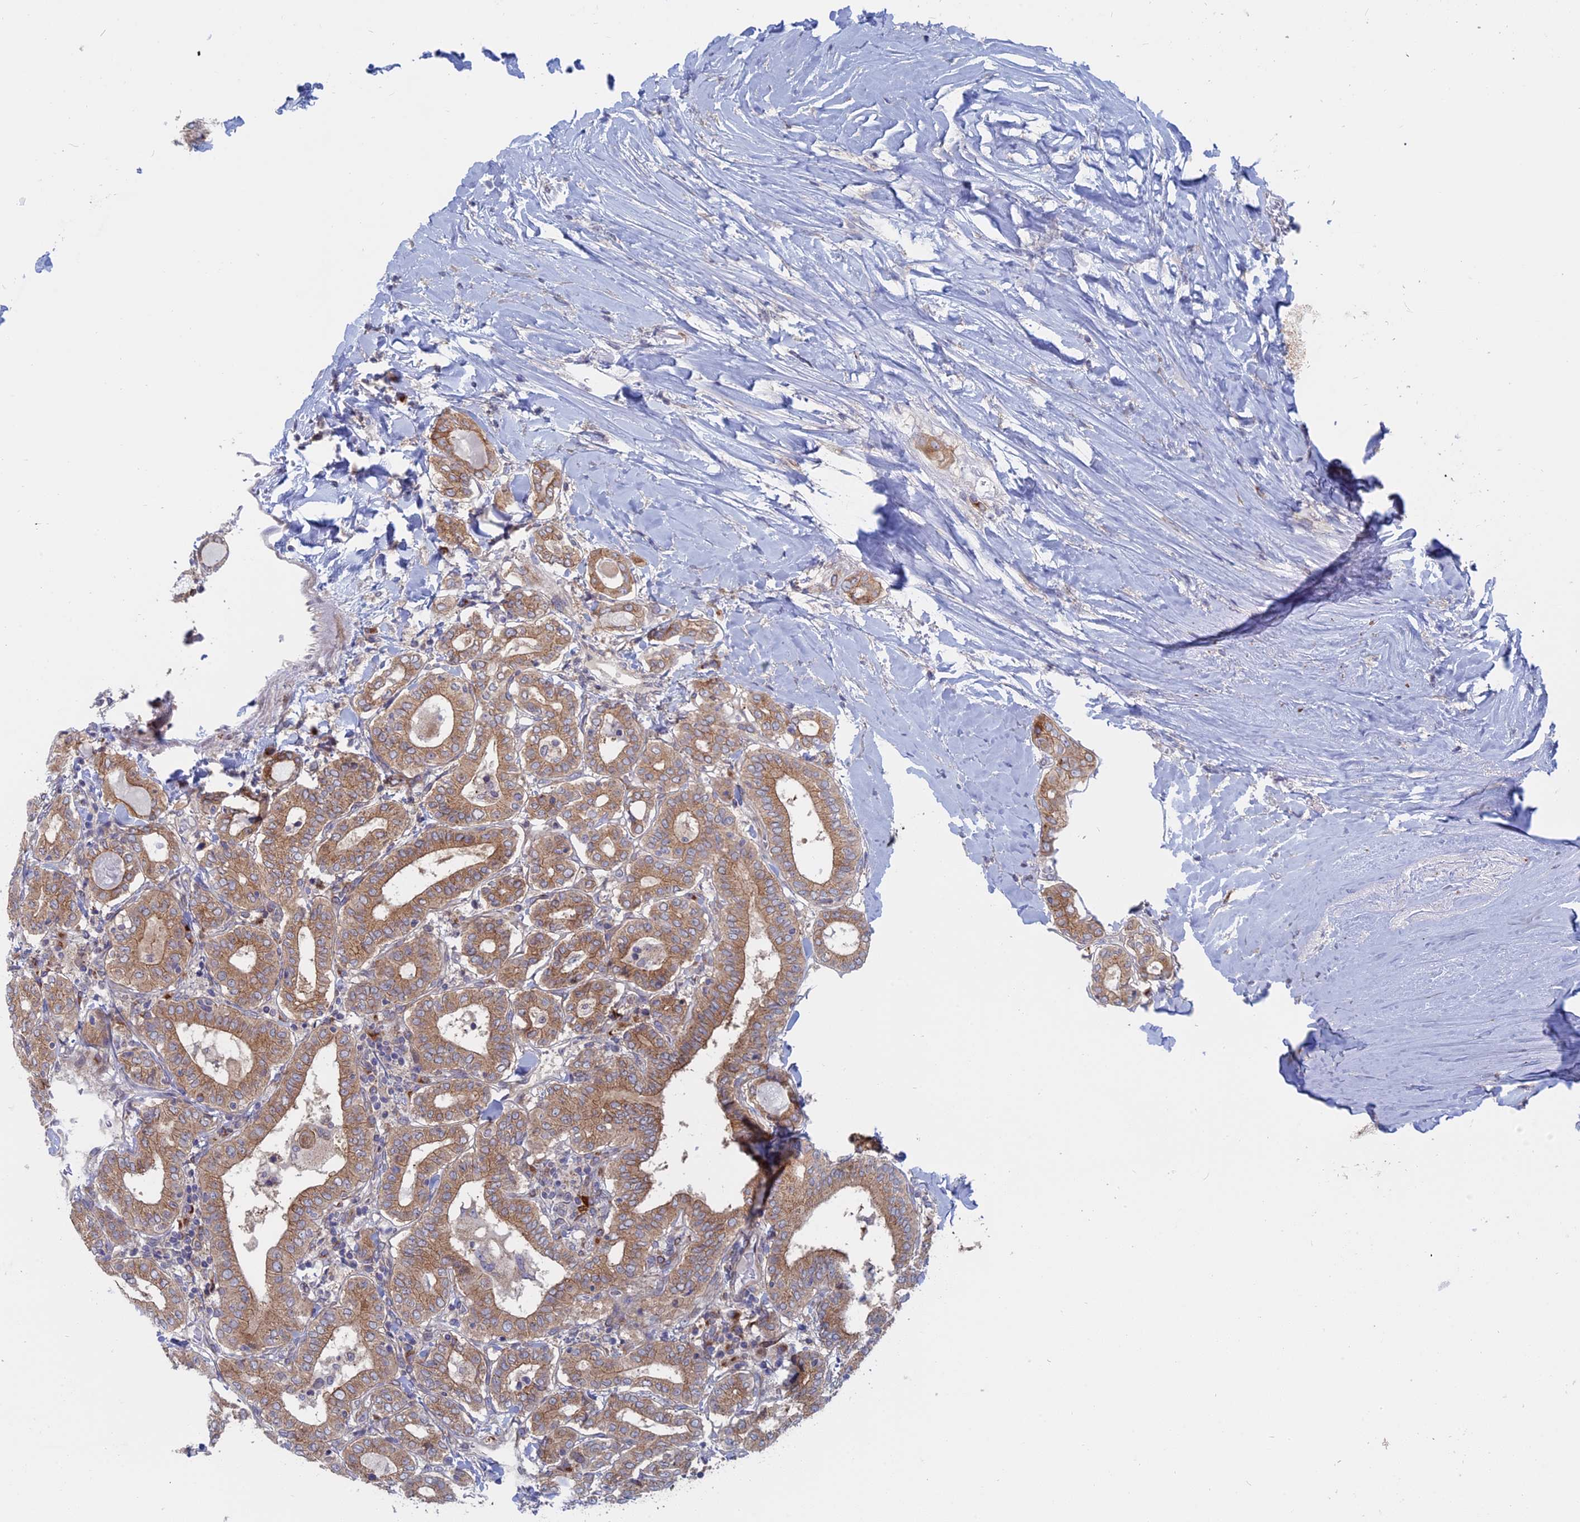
{"staining": {"intensity": "moderate", "quantity": ">75%", "location": "cytoplasmic/membranous"}, "tissue": "thyroid cancer", "cell_type": "Tumor cells", "image_type": "cancer", "snomed": [{"axis": "morphology", "description": "Papillary adenocarcinoma, NOS"}, {"axis": "topography", "description": "Thyroid gland"}], "caption": "Approximately >75% of tumor cells in thyroid cancer (papillary adenocarcinoma) reveal moderate cytoplasmic/membranous protein staining as visualized by brown immunohistochemical staining.", "gene": "TBC1D30", "patient": {"sex": "female", "age": 72}}